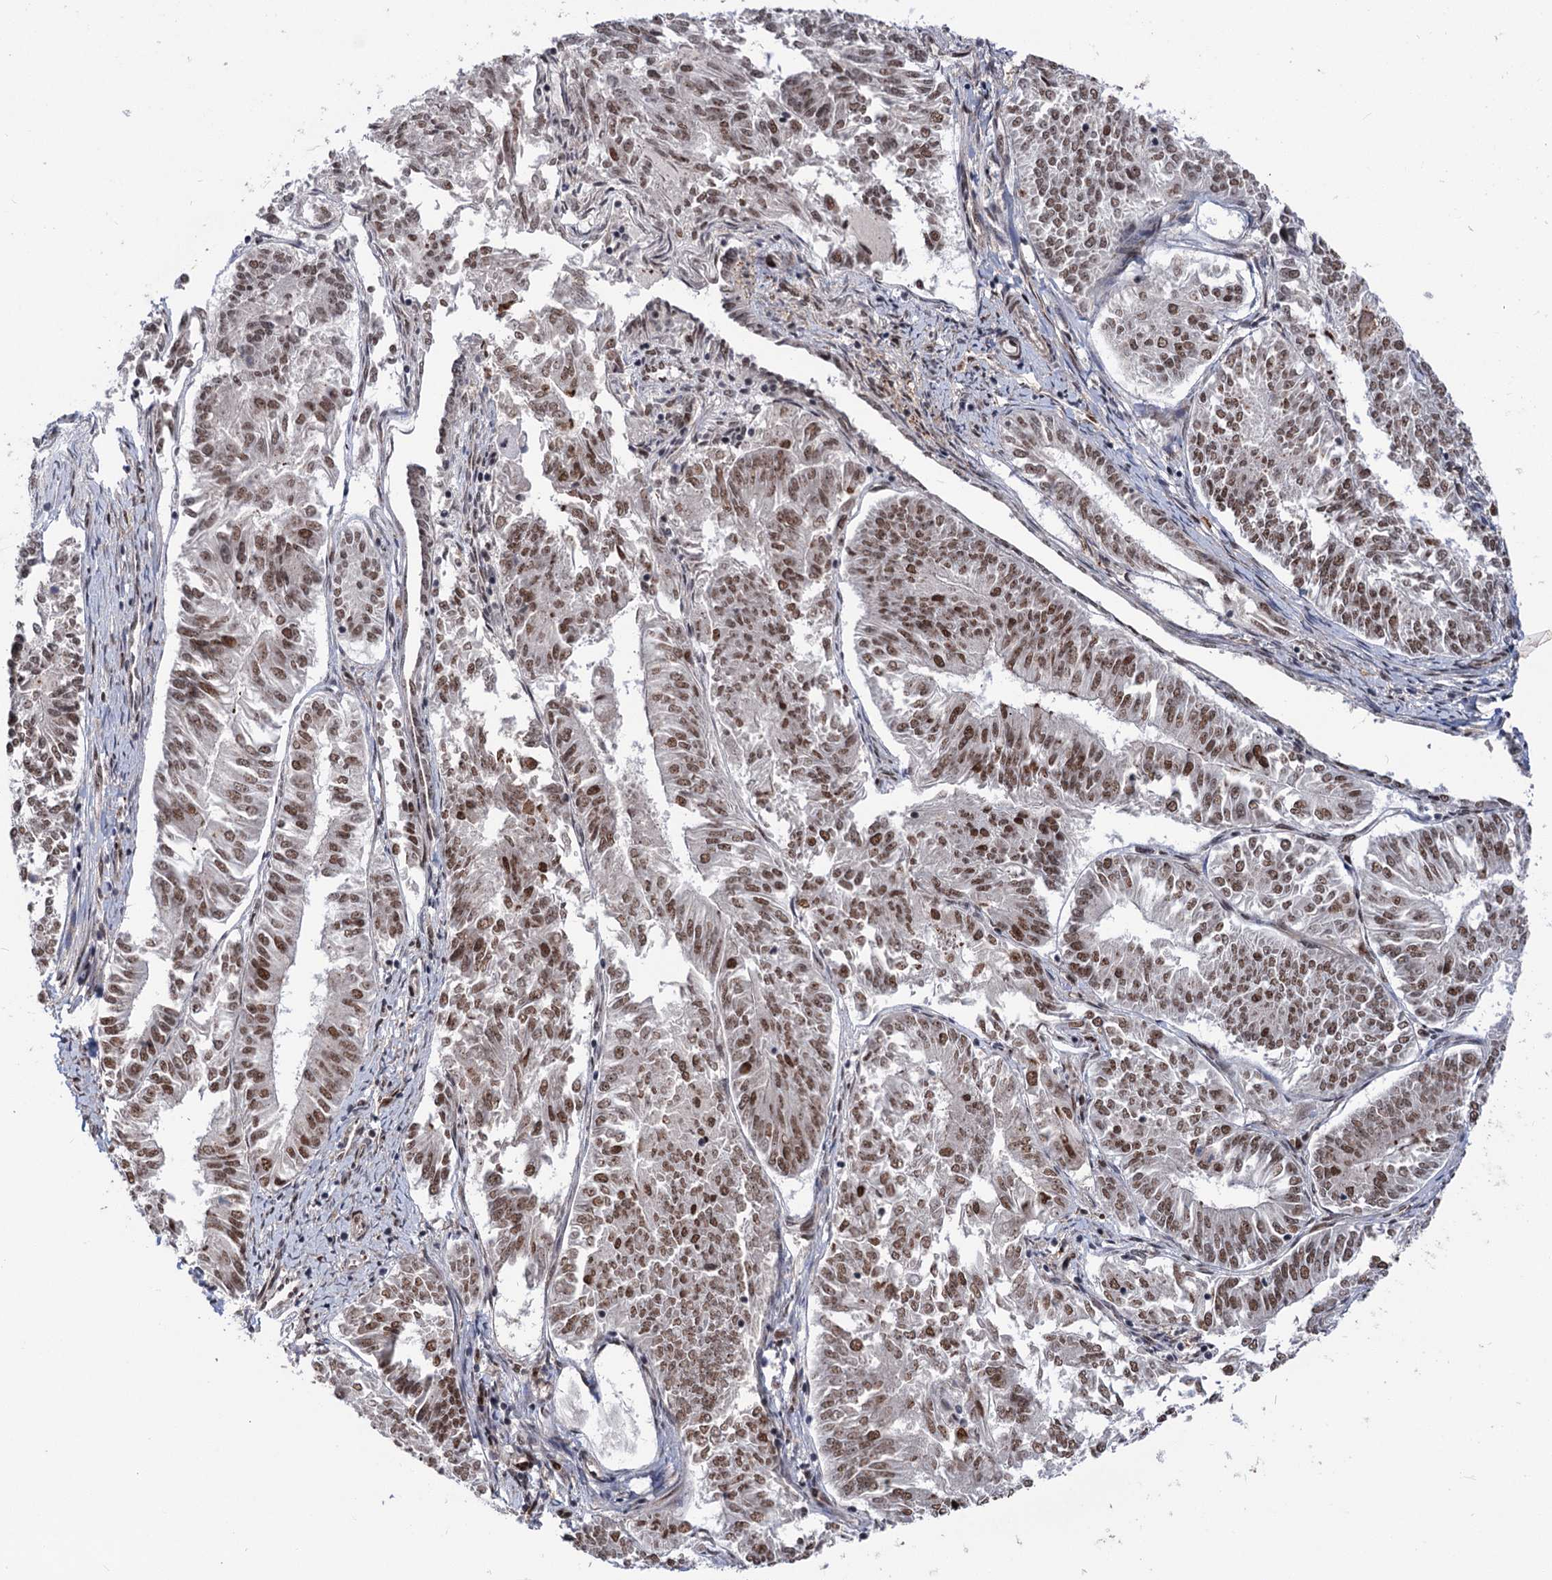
{"staining": {"intensity": "moderate", "quantity": ">75%", "location": "nuclear"}, "tissue": "endometrial cancer", "cell_type": "Tumor cells", "image_type": "cancer", "snomed": [{"axis": "morphology", "description": "Adenocarcinoma, NOS"}, {"axis": "topography", "description": "Endometrium"}], "caption": "Moderate nuclear positivity for a protein is appreciated in approximately >75% of tumor cells of endometrial cancer (adenocarcinoma) using immunohistochemistry (IHC).", "gene": "MAML1", "patient": {"sex": "female", "age": 58}}